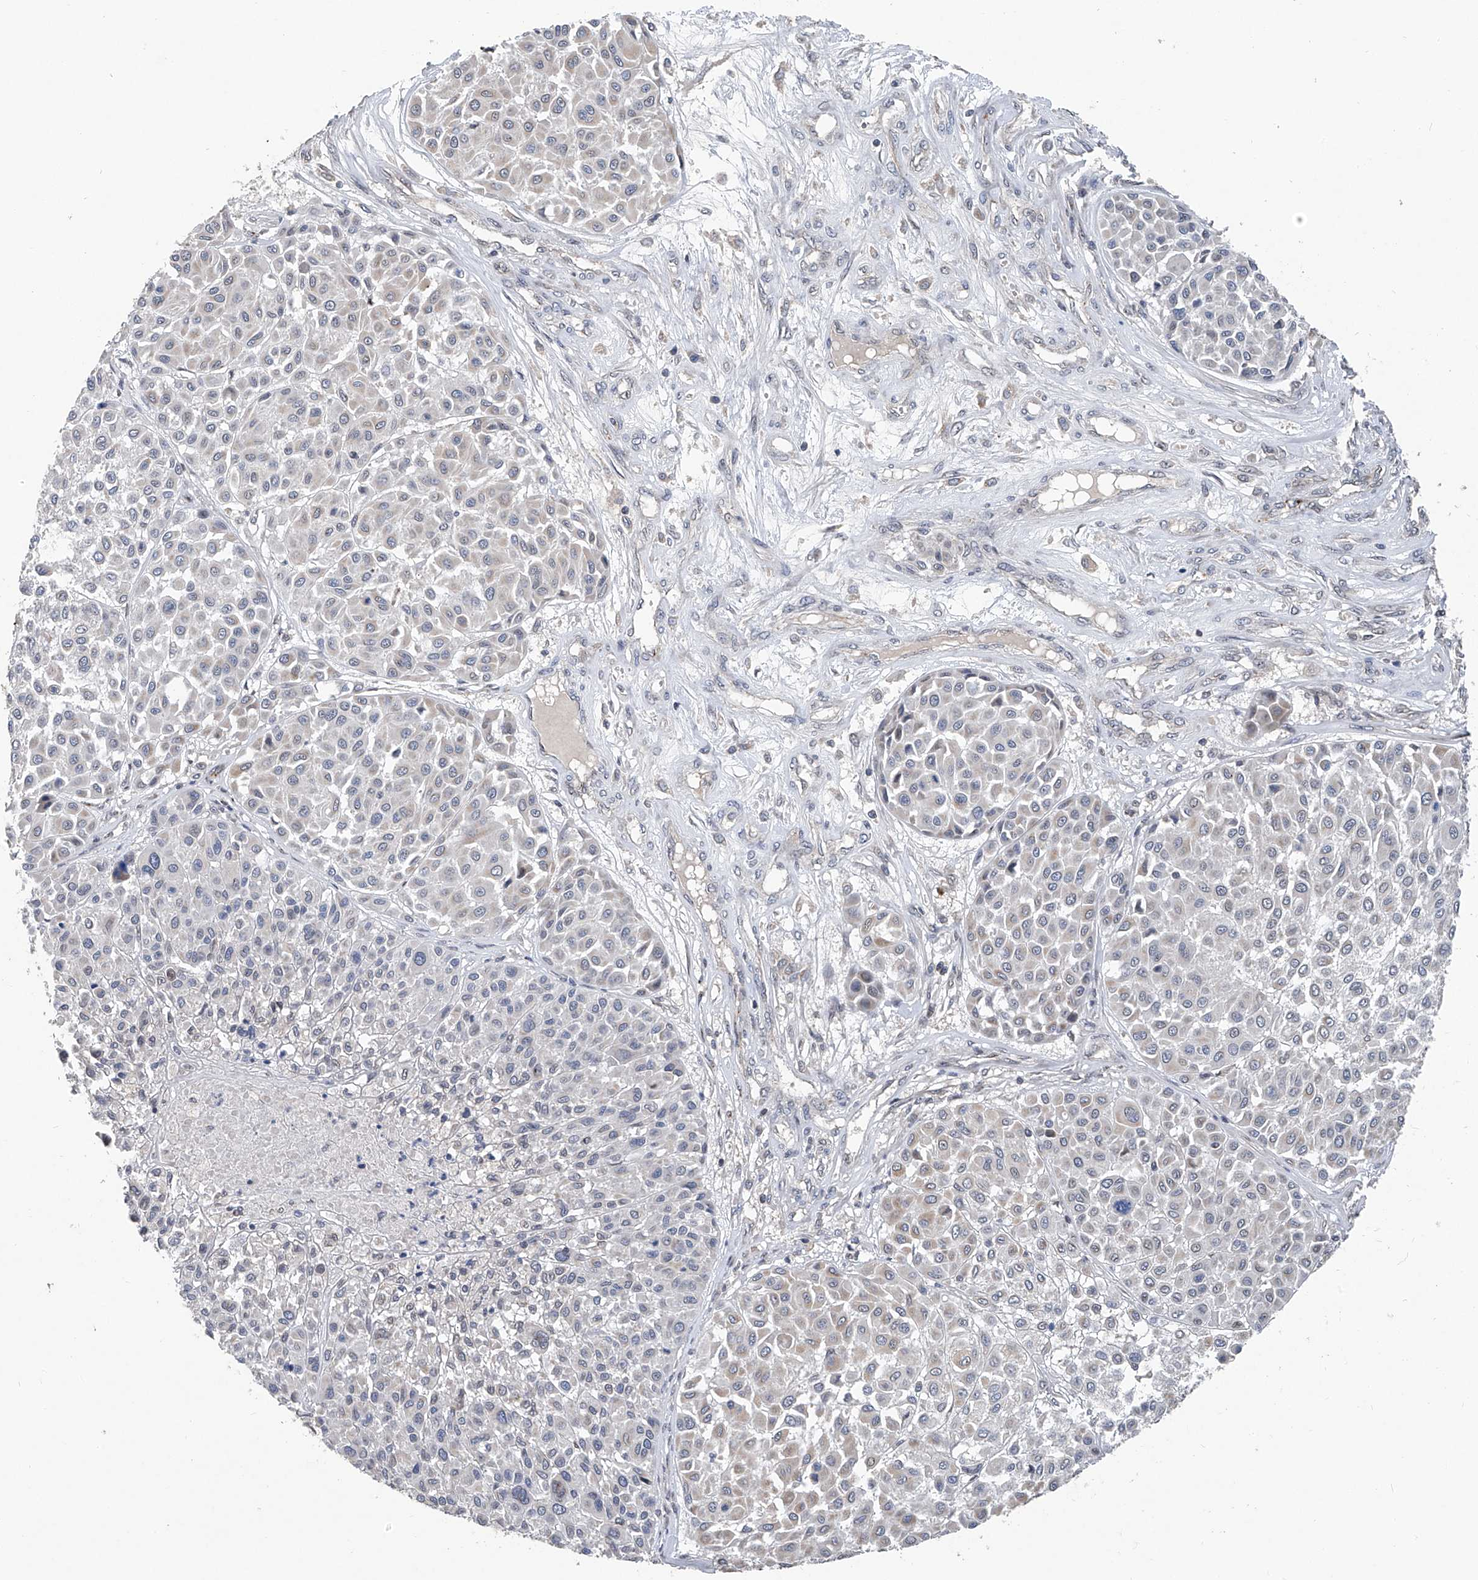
{"staining": {"intensity": "negative", "quantity": "none", "location": "none"}, "tissue": "melanoma", "cell_type": "Tumor cells", "image_type": "cancer", "snomed": [{"axis": "morphology", "description": "Malignant melanoma, Metastatic site"}, {"axis": "topography", "description": "Soft tissue"}], "caption": "High magnification brightfield microscopy of melanoma stained with DAB (brown) and counterstained with hematoxylin (blue): tumor cells show no significant positivity.", "gene": "BCKDHB", "patient": {"sex": "male", "age": 41}}